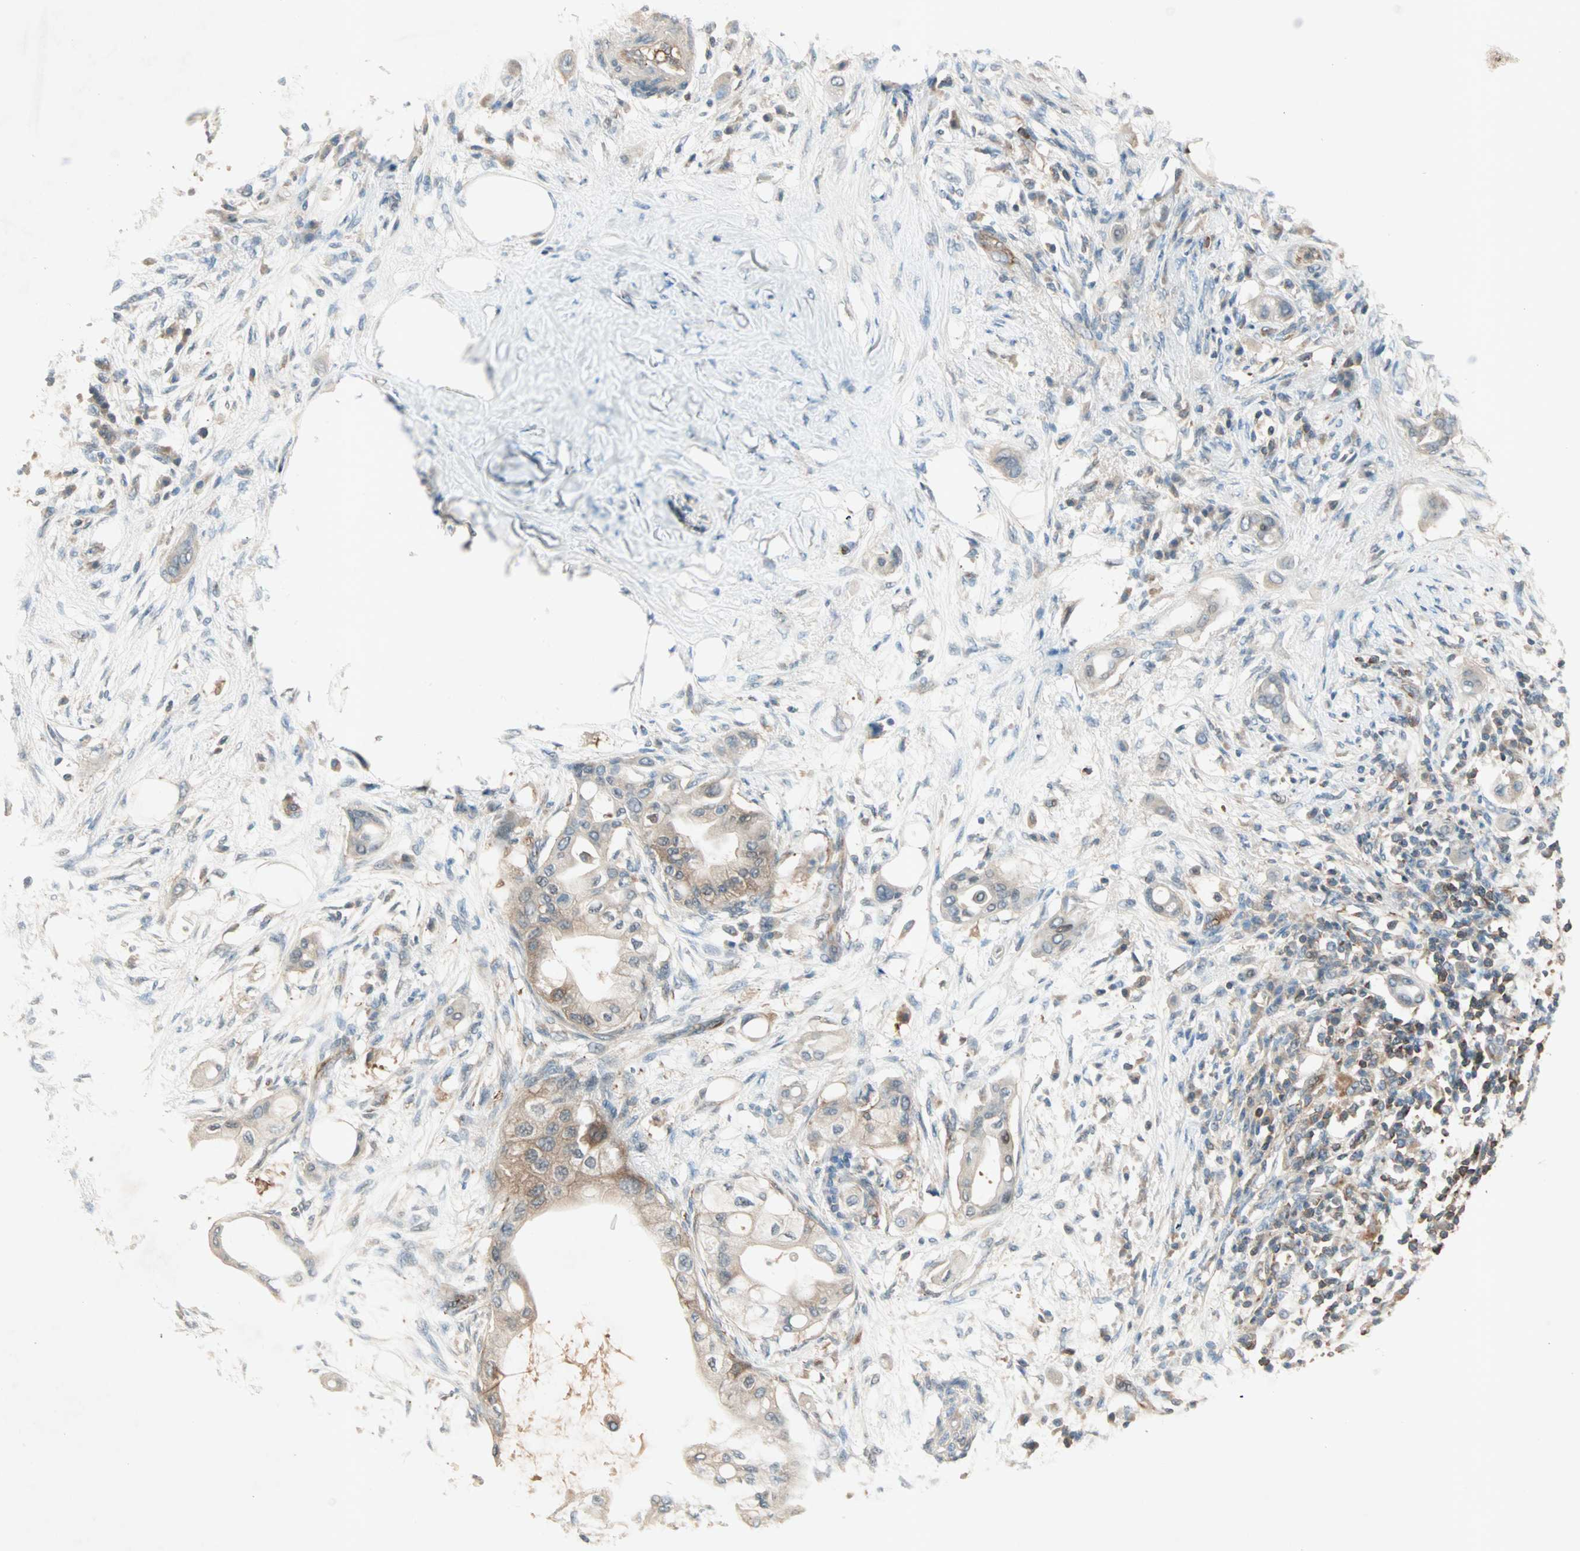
{"staining": {"intensity": "weak", "quantity": ">75%", "location": "cytoplasmic/membranous"}, "tissue": "pancreatic cancer", "cell_type": "Tumor cells", "image_type": "cancer", "snomed": [{"axis": "morphology", "description": "Adenocarcinoma, NOS"}, {"axis": "morphology", "description": "Adenocarcinoma, metastatic, NOS"}, {"axis": "topography", "description": "Lymph node"}, {"axis": "topography", "description": "Pancreas"}, {"axis": "topography", "description": "Duodenum"}], "caption": "Immunohistochemistry histopathology image of adenocarcinoma (pancreatic) stained for a protein (brown), which reveals low levels of weak cytoplasmic/membranous staining in approximately >75% of tumor cells.", "gene": "TEC", "patient": {"sex": "female", "age": 64}}